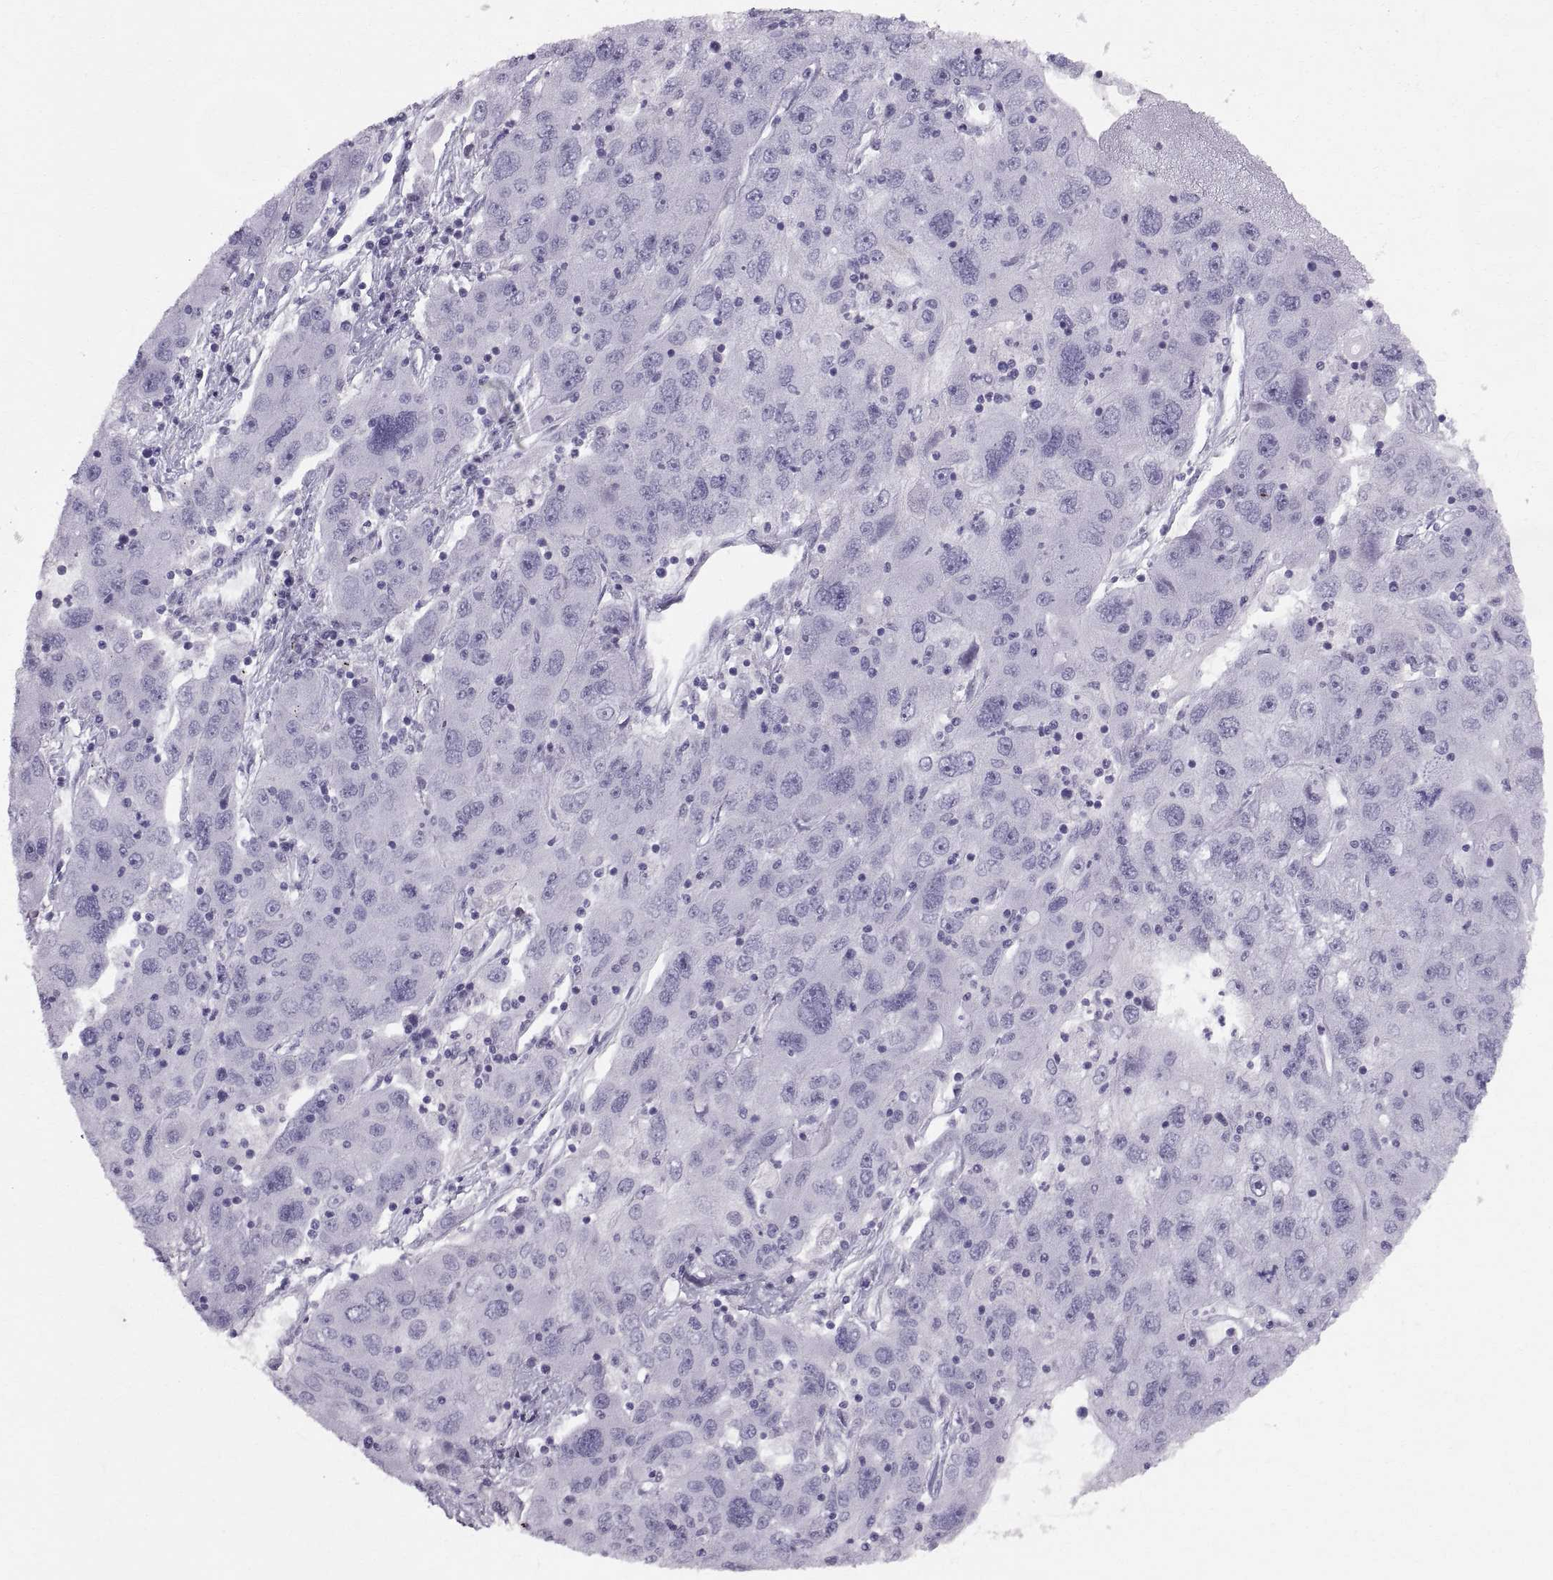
{"staining": {"intensity": "negative", "quantity": "none", "location": "none"}, "tissue": "stomach cancer", "cell_type": "Tumor cells", "image_type": "cancer", "snomed": [{"axis": "morphology", "description": "Adenocarcinoma, NOS"}, {"axis": "topography", "description": "Stomach"}], "caption": "There is no significant staining in tumor cells of stomach adenocarcinoma.", "gene": "SLC22A6", "patient": {"sex": "male", "age": 56}}